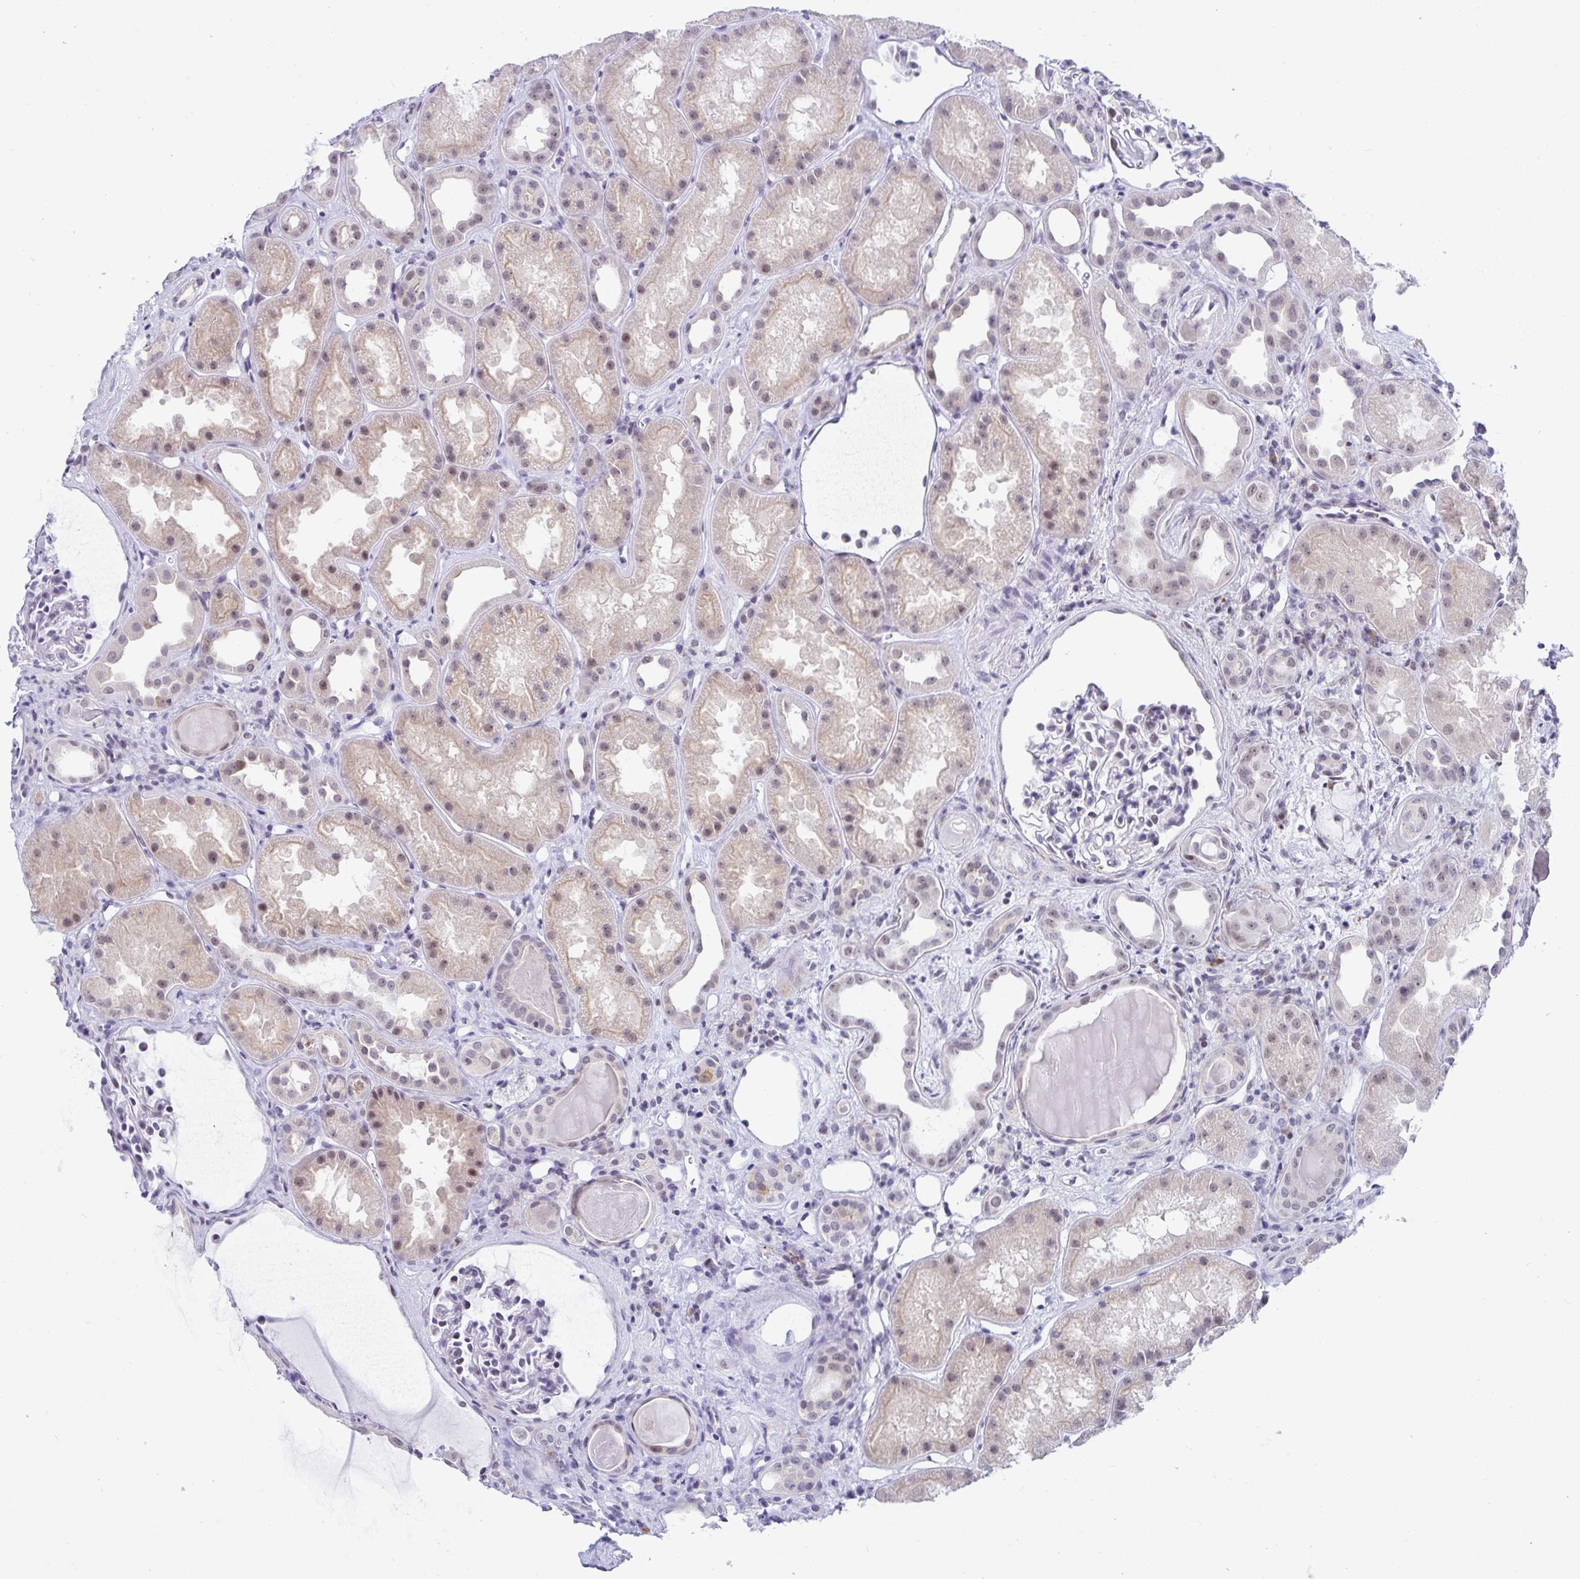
{"staining": {"intensity": "negative", "quantity": "none", "location": "none"}, "tissue": "kidney", "cell_type": "Cells in glomeruli", "image_type": "normal", "snomed": [{"axis": "morphology", "description": "Normal tissue, NOS"}, {"axis": "topography", "description": "Kidney"}], "caption": "This is an immunohistochemistry (IHC) photomicrograph of benign kidney. There is no expression in cells in glomeruli.", "gene": "WDR72", "patient": {"sex": "male", "age": 61}}